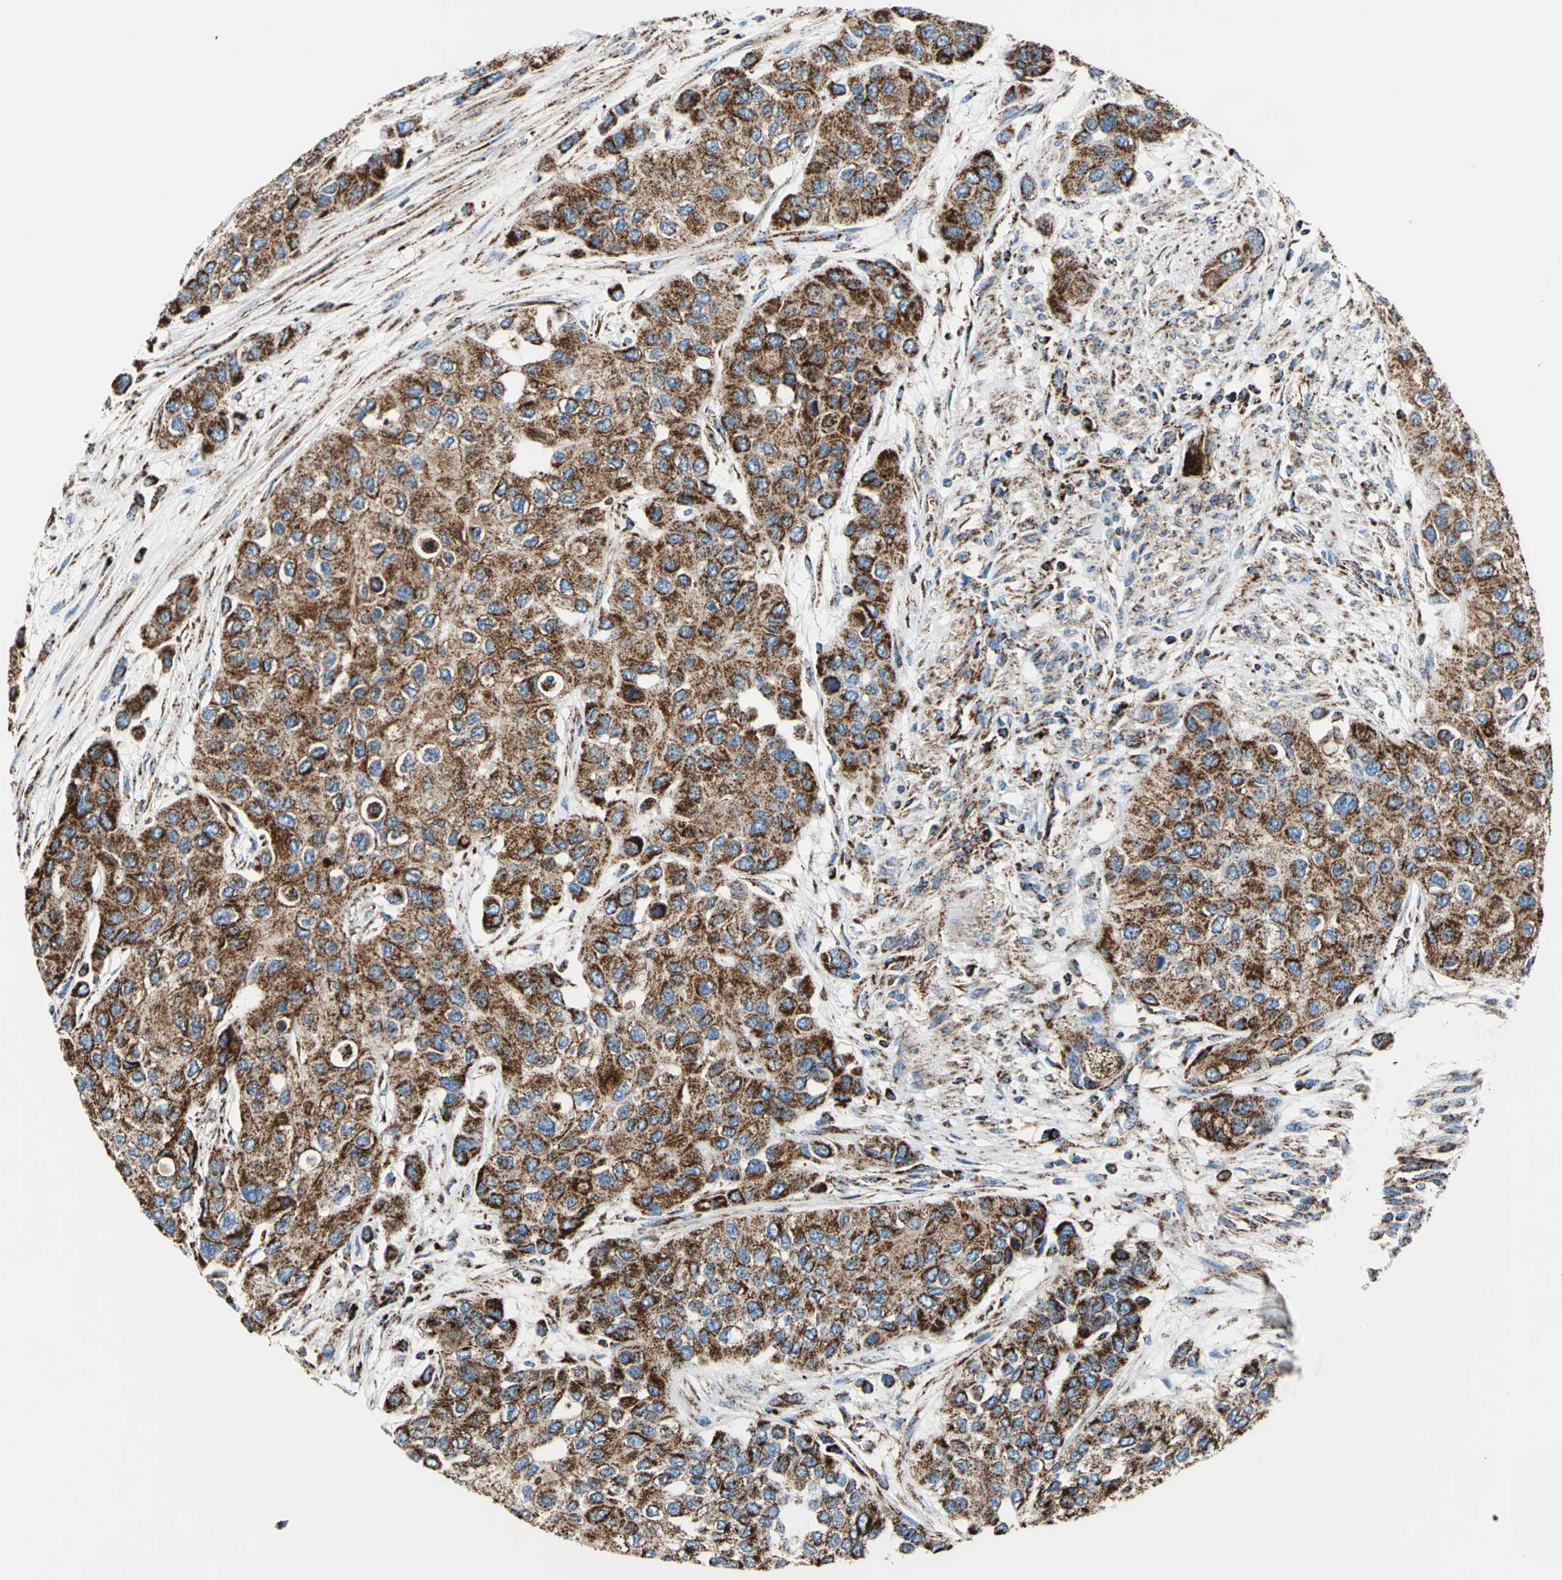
{"staining": {"intensity": "strong", "quantity": ">75%", "location": "cytoplasmic/membranous"}, "tissue": "urothelial cancer", "cell_type": "Tumor cells", "image_type": "cancer", "snomed": [{"axis": "morphology", "description": "Urothelial carcinoma, High grade"}, {"axis": "topography", "description": "Urinary bladder"}], "caption": "Immunohistochemical staining of urothelial cancer exhibits high levels of strong cytoplasmic/membranous protein positivity in approximately >75% of tumor cells.", "gene": "ECH1", "patient": {"sex": "female", "age": 56}}